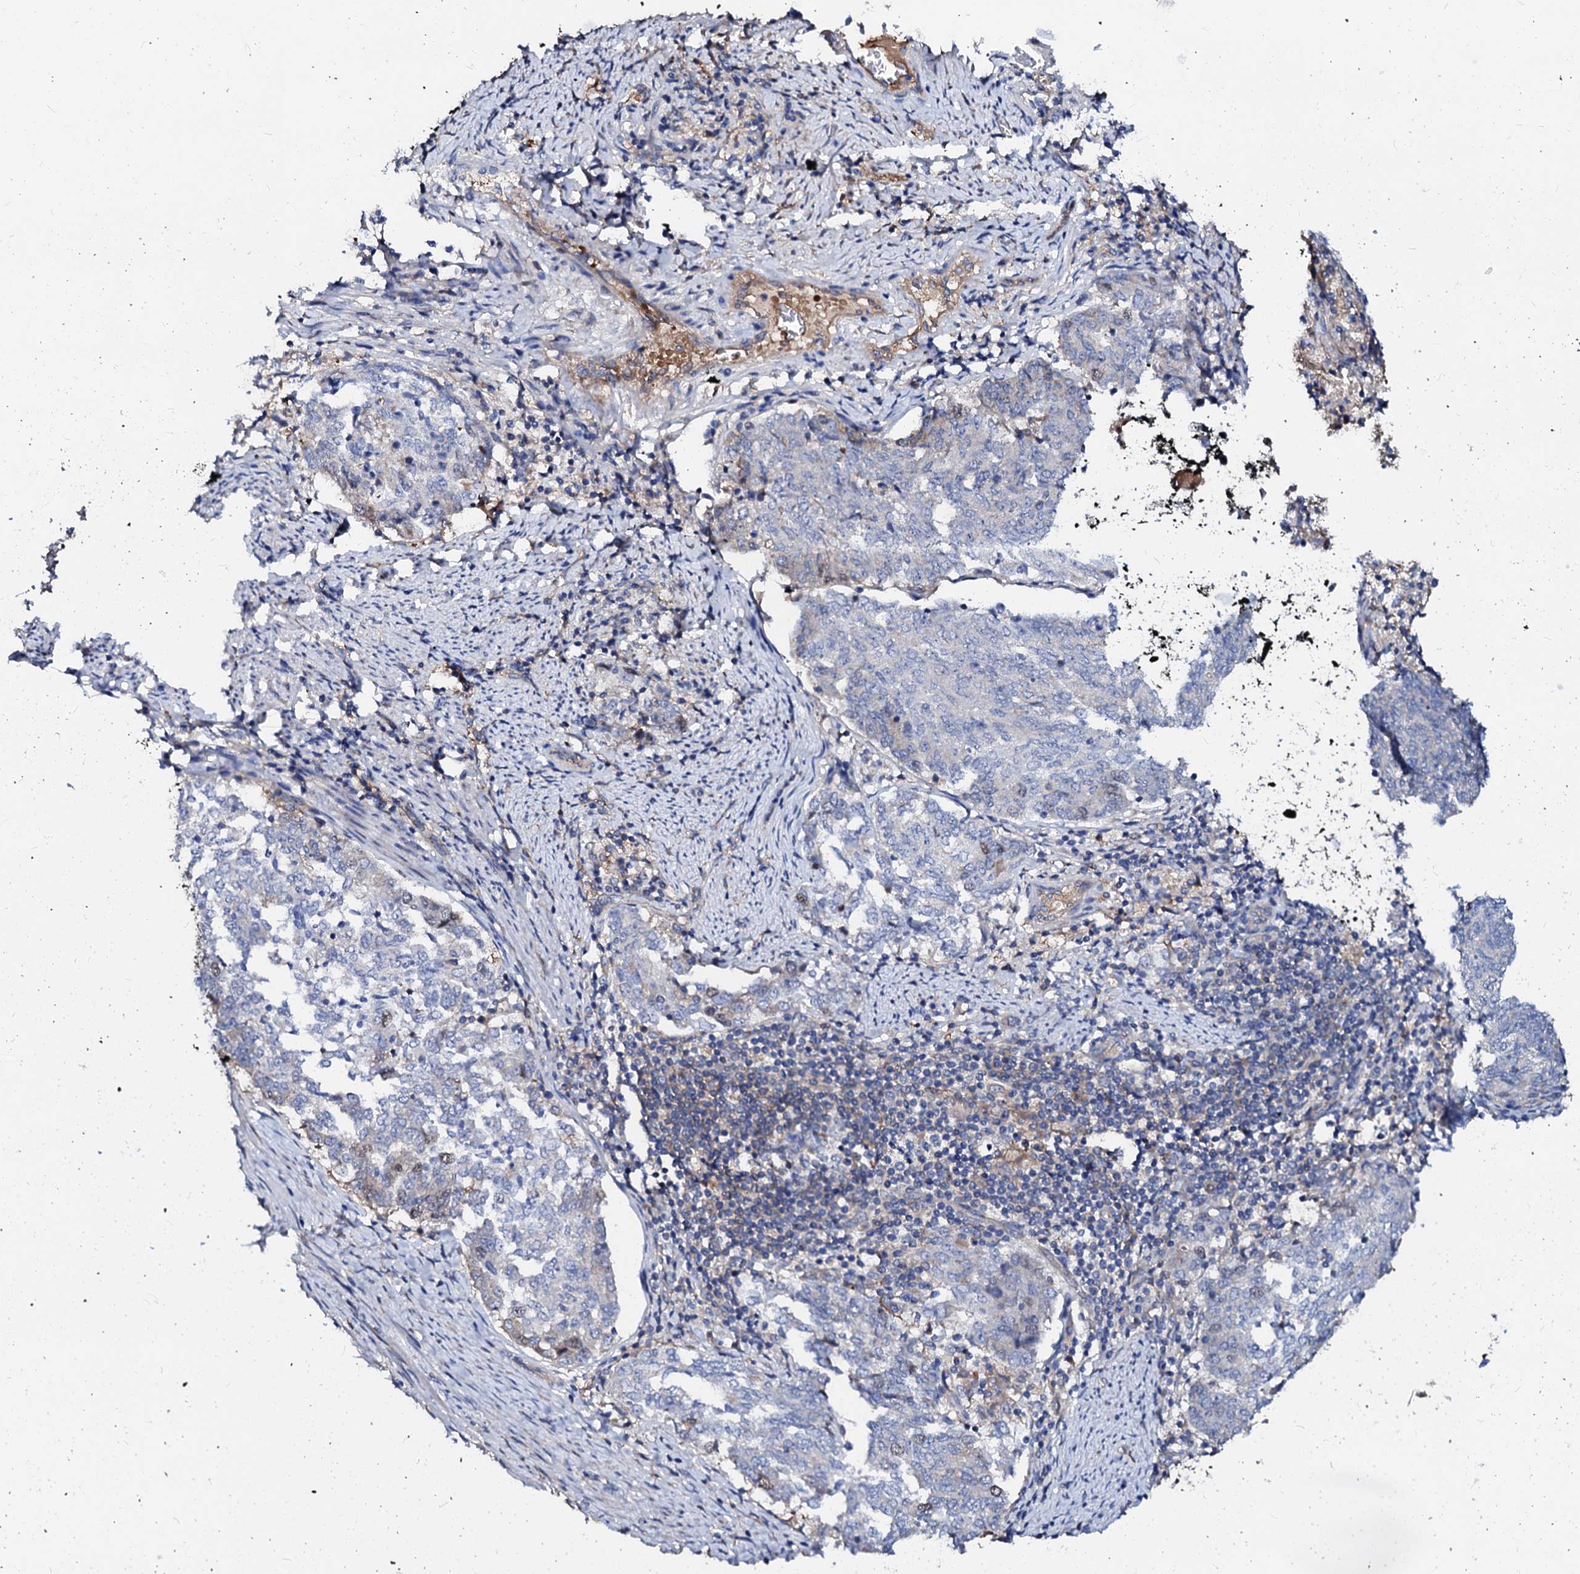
{"staining": {"intensity": "negative", "quantity": "none", "location": "none"}, "tissue": "endometrial cancer", "cell_type": "Tumor cells", "image_type": "cancer", "snomed": [{"axis": "morphology", "description": "Adenocarcinoma, NOS"}, {"axis": "topography", "description": "Endometrium"}], "caption": "Image shows no protein positivity in tumor cells of endometrial cancer tissue.", "gene": "CSKMT", "patient": {"sex": "female", "age": 80}}